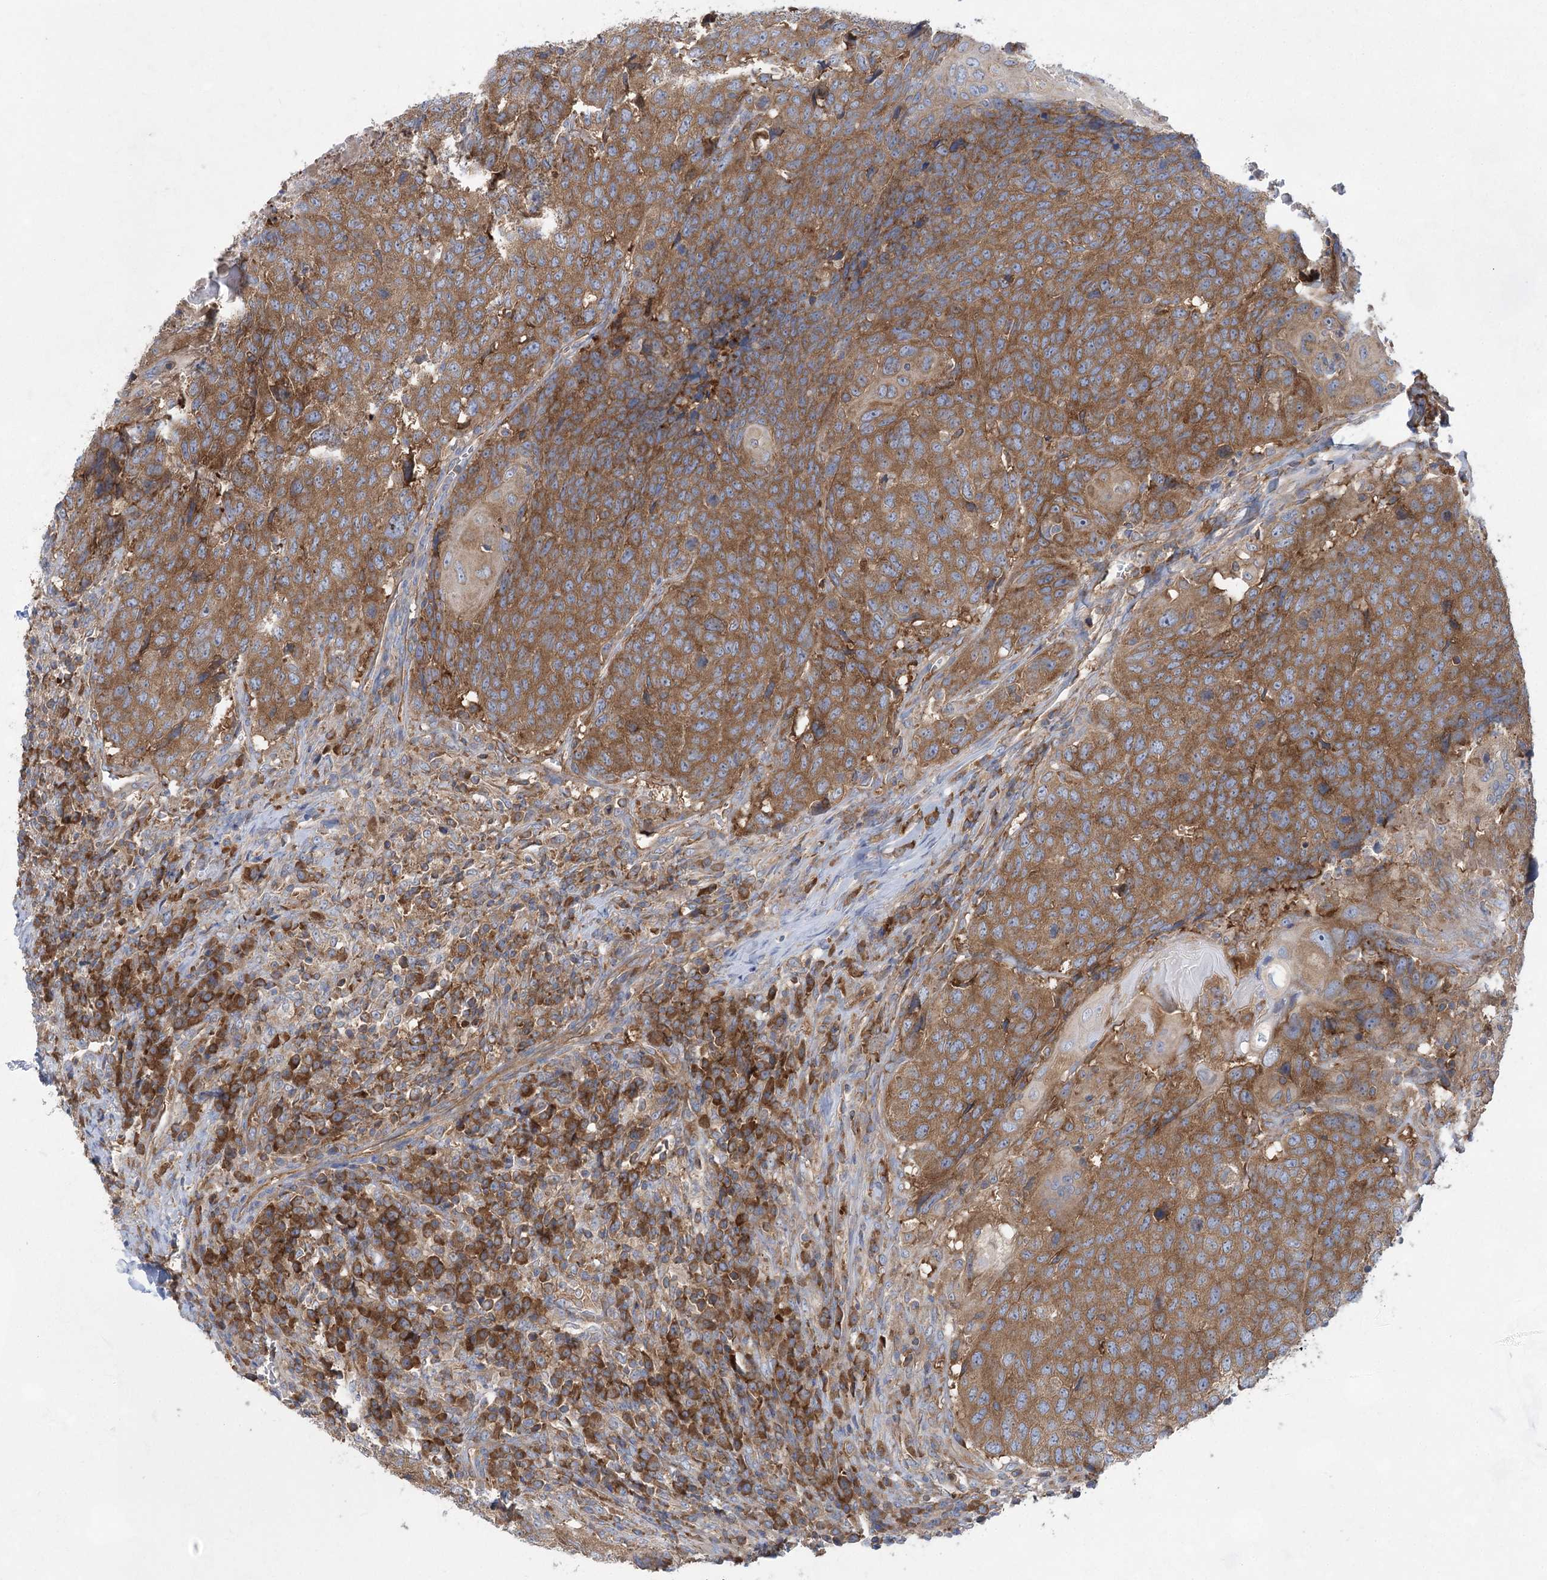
{"staining": {"intensity": "strong", "quantity": ">75%", "location": "cytoplasmic/membranous"}, "tissue": "head and neck cancer", "cell_type": "Tumor cells", "image_type": "cancer", "snomed": [{"axis": "morphology", "description": "Squamous cell carcinoma, NOS"}, {"axis": "topography", "description": "Head-Neck"}], "caption": "Human squamous cell carcinoma (head and neck) stained with a brown dye demonstrates strong cytoplasmic/membranous positive positivity in approximately >75% of tumor cells.", "gene": "EIF3A", "patient": {"sex": "male", "age": 66}}